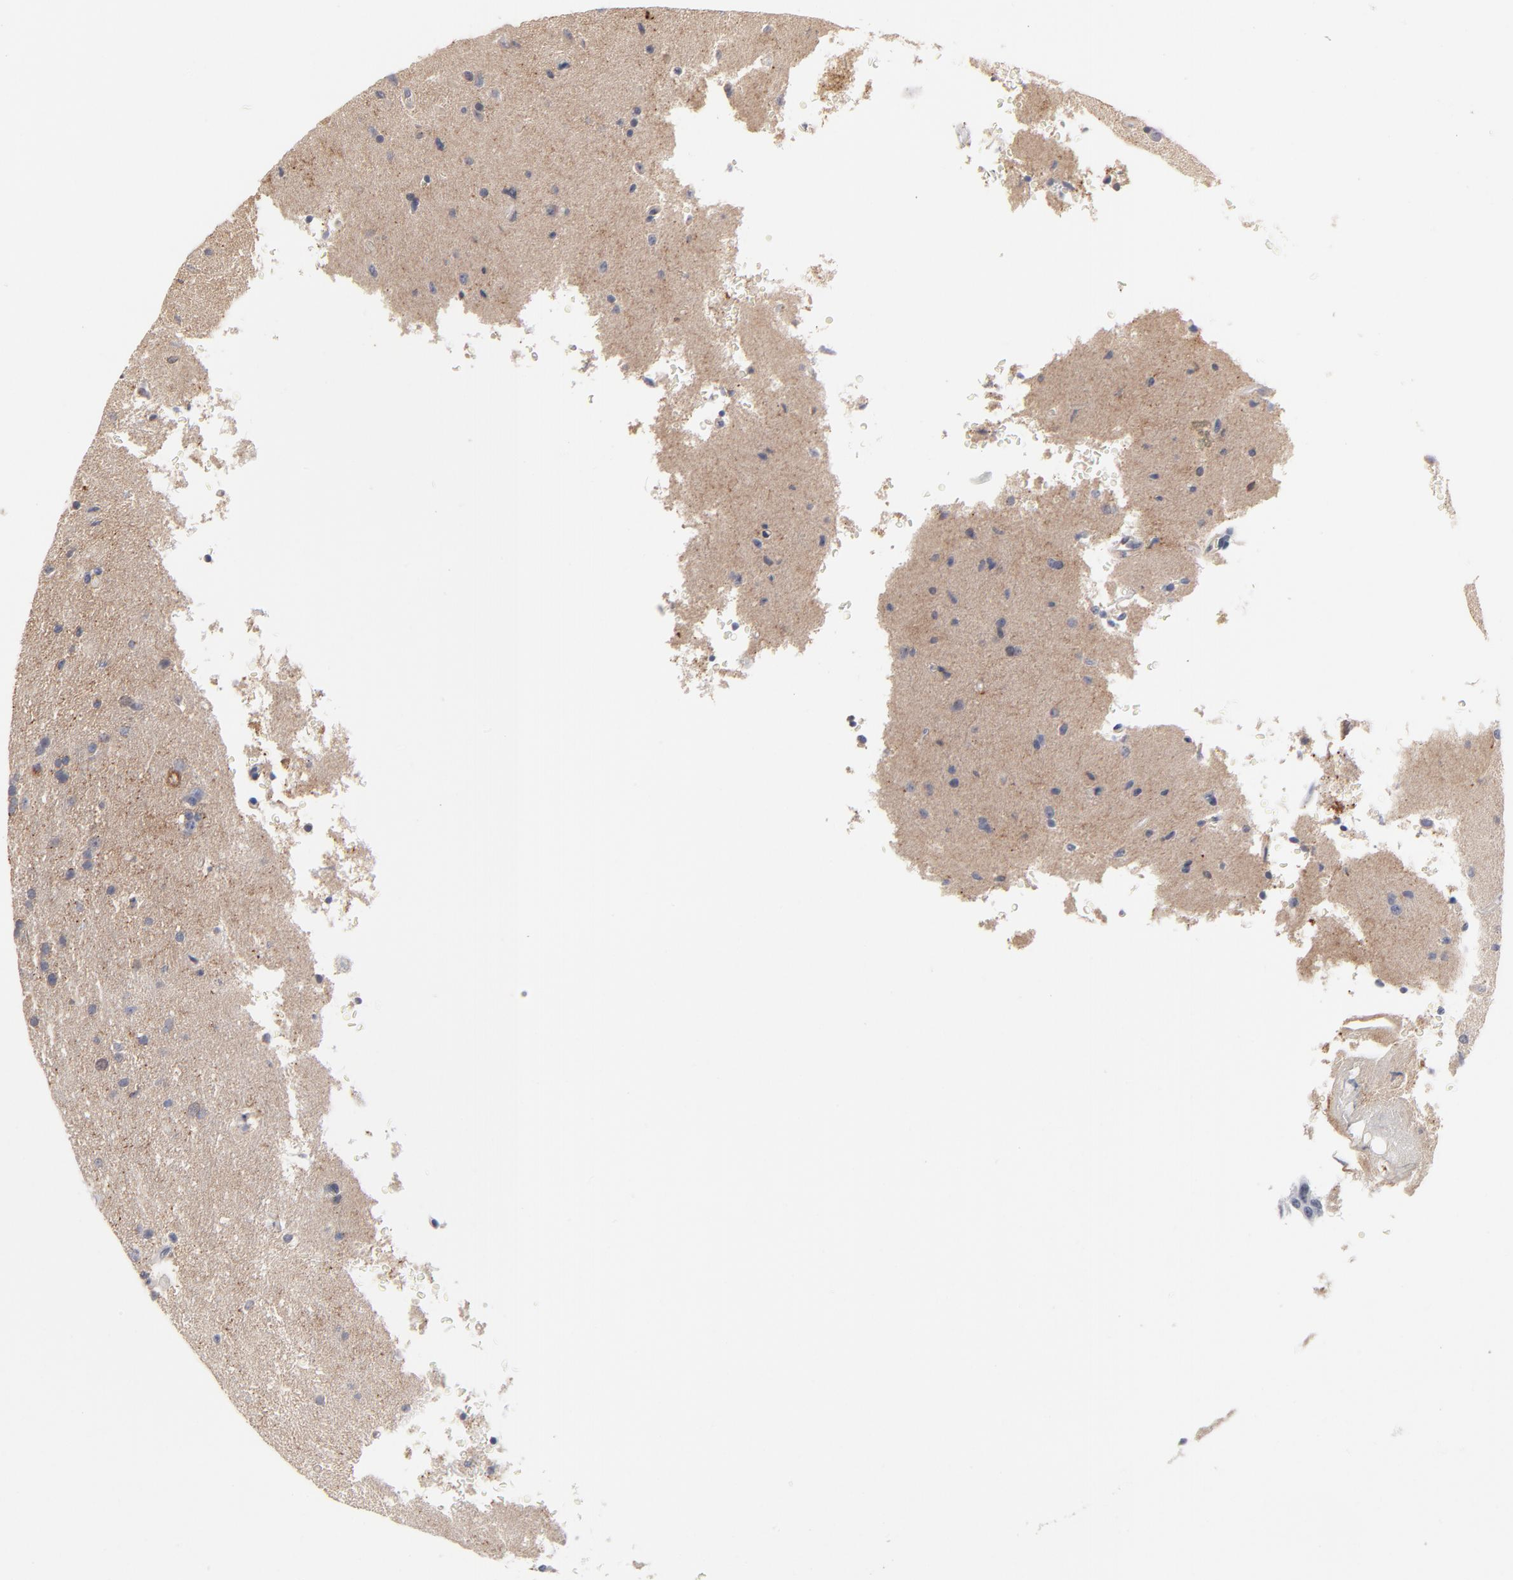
{"staining": {"intensity": "negative", "quantity": "none", "location": "none"}, "tissue": "glioma", "cell_type": "Tumor cells", "image_type": "cancer", "snomed": [{"axis": "morphology", "description": "Glioma, malignant, High grade"}, {"axis": "topography", "description": "Brain"}], "caption": "Immunohistochemical staining of human glioma demonstrates no significant expression in tumor cells.", "gene": "AURKA", "patient": {"sex": "male", "age": 33}}